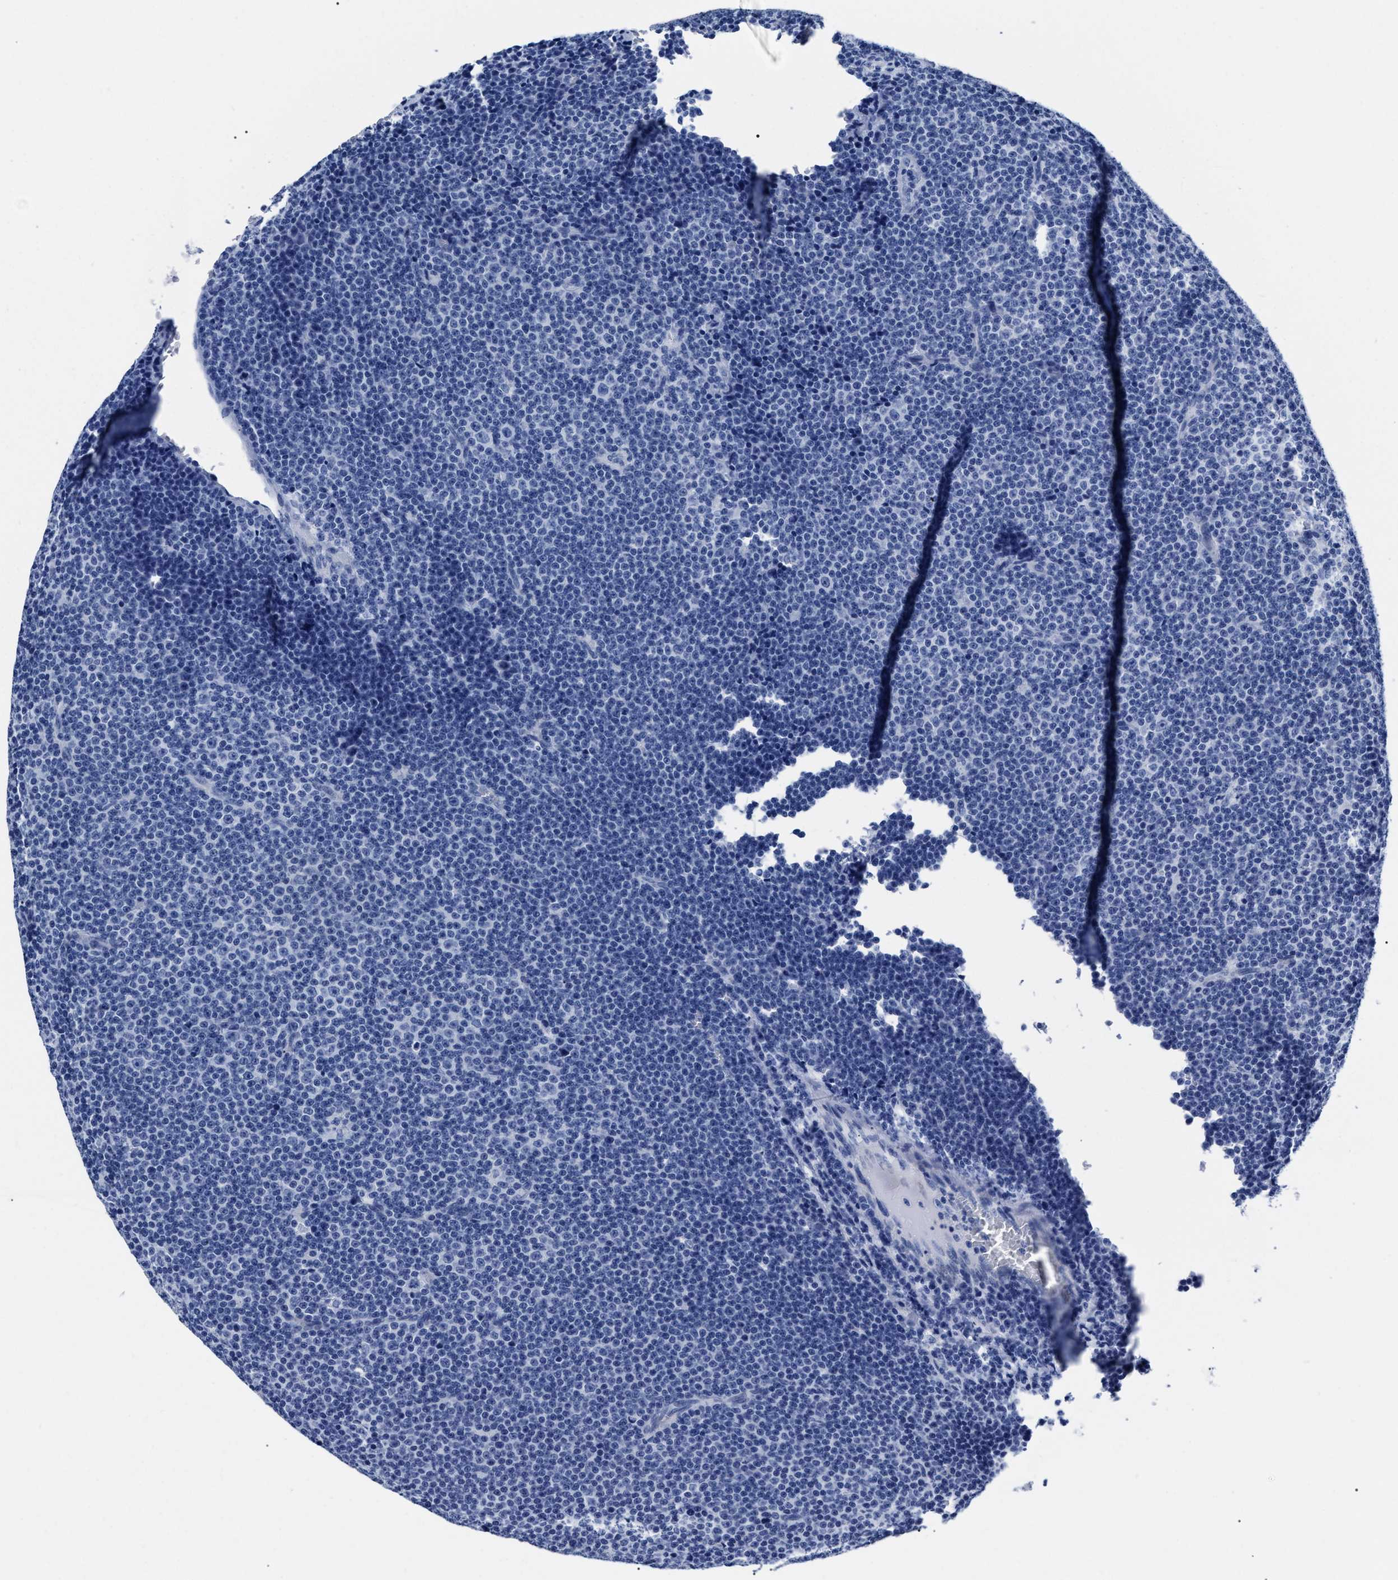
{"staining": {"intensity": "negative", "quantity": "none", "location": "none"}, "tissue": "lymphoma", "cell_type": "Tumor cells", "image_type": "cancer", "snomed": [{"axis": "morphology", "description": "Malignant lymphoma, non-Hodgkin's type, Low grade"}, {"axis": "topography", "description": "Lymph node"}], "caption": "Lymphoma was stained to show a protein in brown. There is no significant staining in tumor cells.", "gene": "ALPG", "patient": {"sex": "female", "age": 67}}